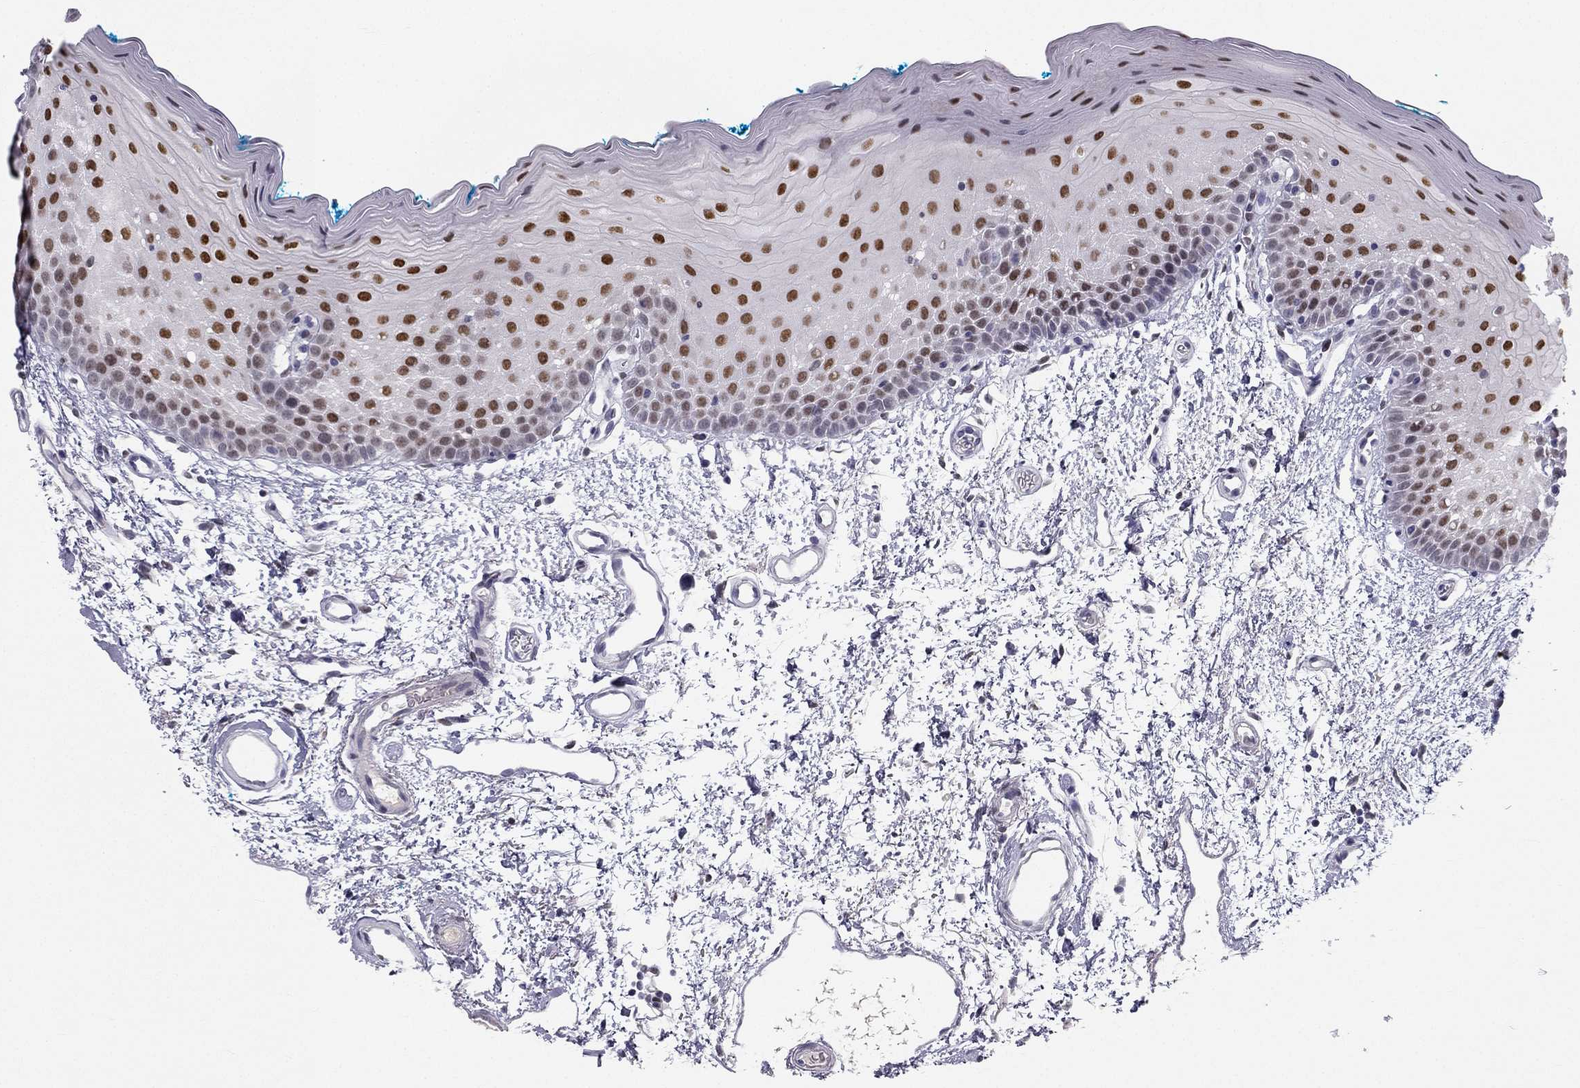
{"staining": {"intensity": "strong", "quantity": ">75%", "location": "nuclear"}, "tissue": "oral mucosa", "cell_type": "Squamous epithelial cells", "image_type": "normal", "snomed": [{"axis": "morphology", "description": "Normal tissue, NOS"}, {"axis": "morphology", "description": "Squamous cell carcinoma, NOS"}, {"axis": "topography", "description": "Oral tissue"}, {"axis": "topography", "description": "Head-Neck"}], "caption": "Immunohistochemistry (IHC) (DAB) staining of unremarkable human oral mucosa demonstrates strong nuclear protein expression in about >75% of squamous epithelial cells. The protein is shown in brown color, while the nuclei are stained blue.", "gene": "TRPS1", "patient": {"sex": "female", "age": 75}}